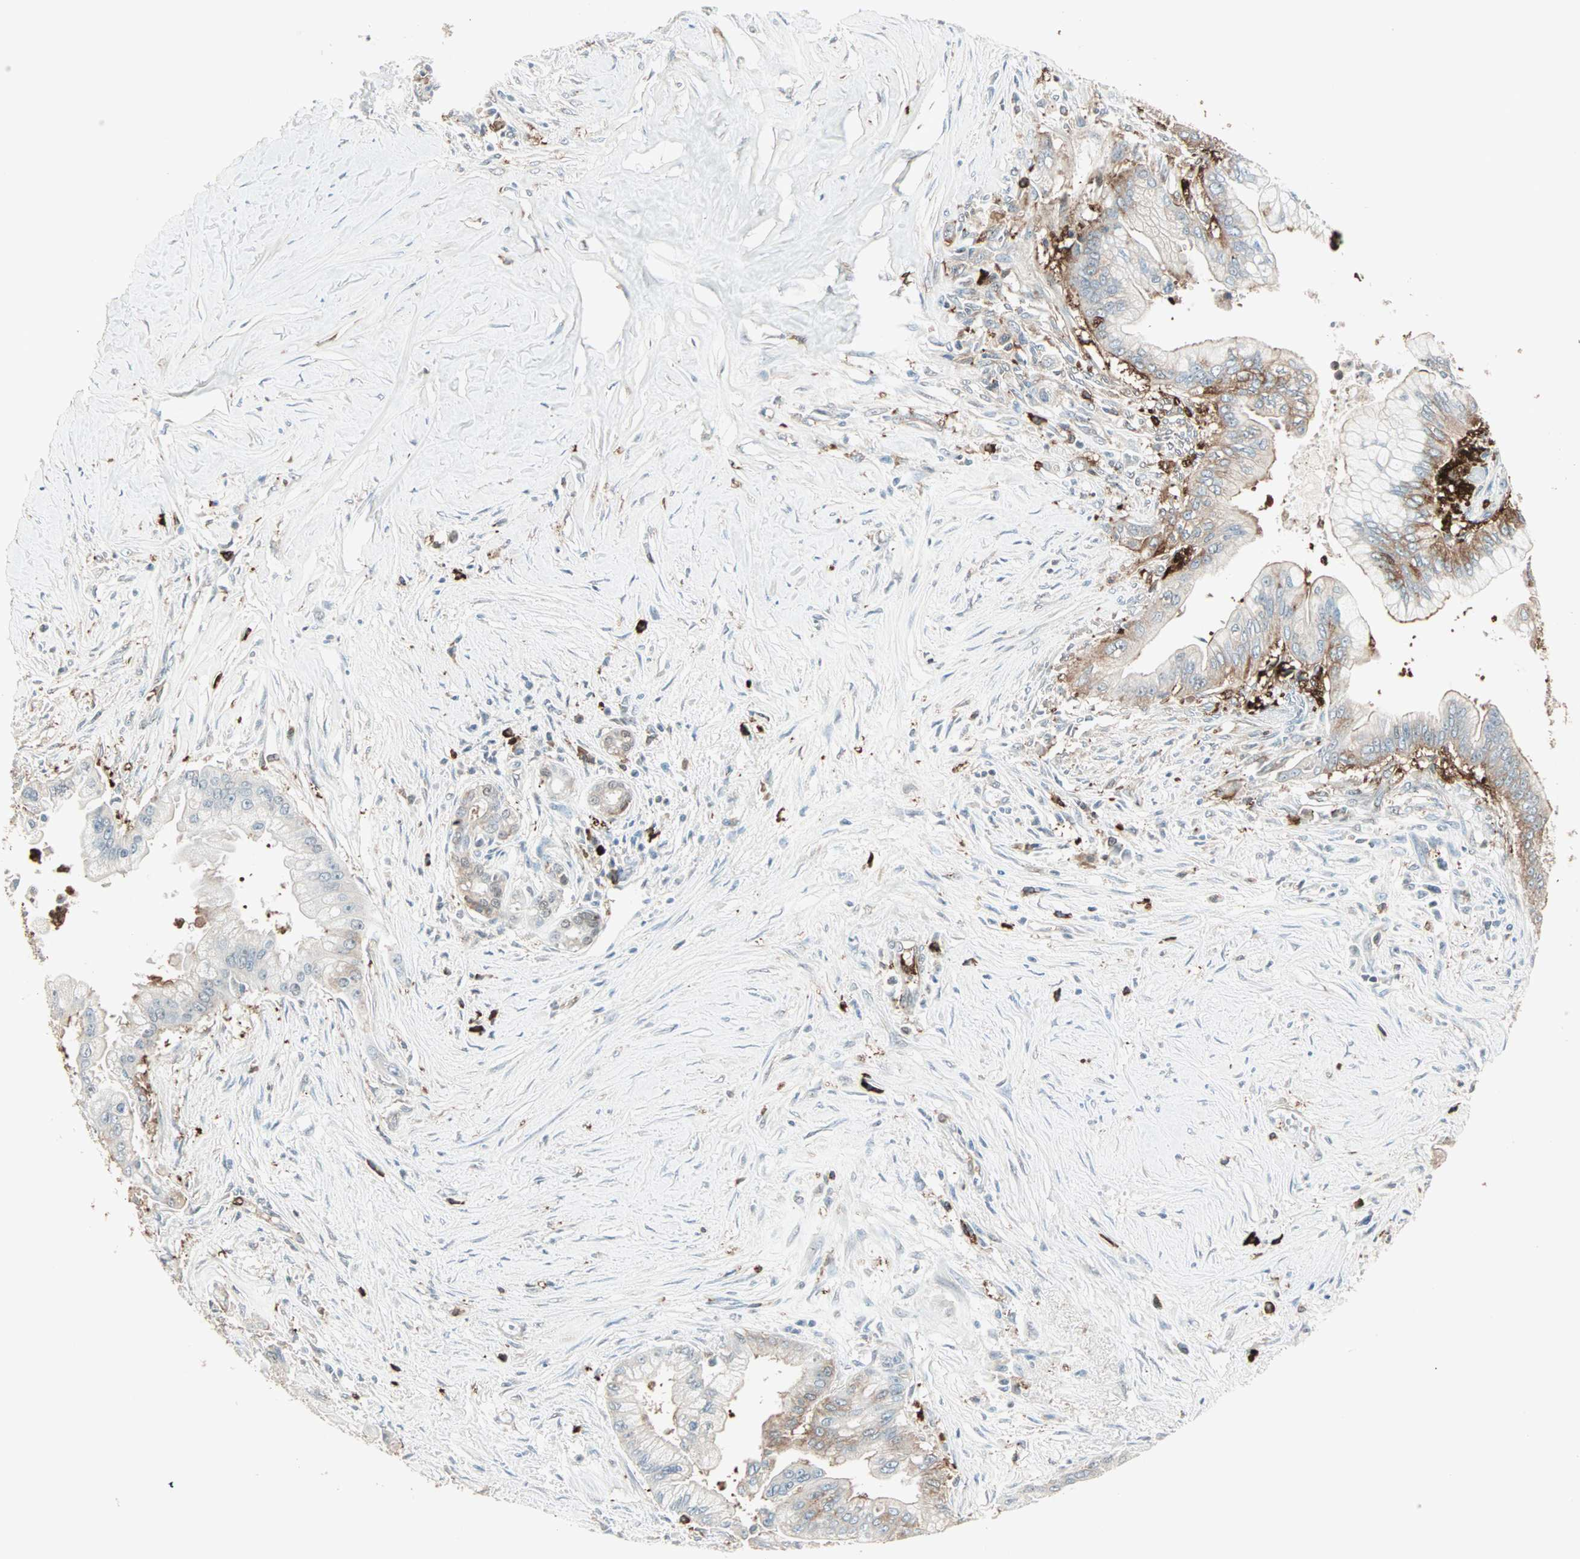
{"staining": {"intensity": "moderate", "quantity": "25%-75%", "location": "cytoplasmic/membranous"}, "tissue": "pancreatic cancer", "cell_type": "Tumor cells", "image_type": "cancer", "snomed": [{"axis": "morphology", "description": "Adenocarcinoma, NOS"}, {"axis": "topography", "description": "Pancreas"}], "caption": "Adenocarcinoma (pancreatic) tissue demonstrates moderate cytoplasmic/membranous positivity in about 25%-75% of tumor cells, visualized by immunohistochemistry. Nuclei are stained in blue.", "gene": "MMP3", "patient": {"sex": "male", "age": 59}}